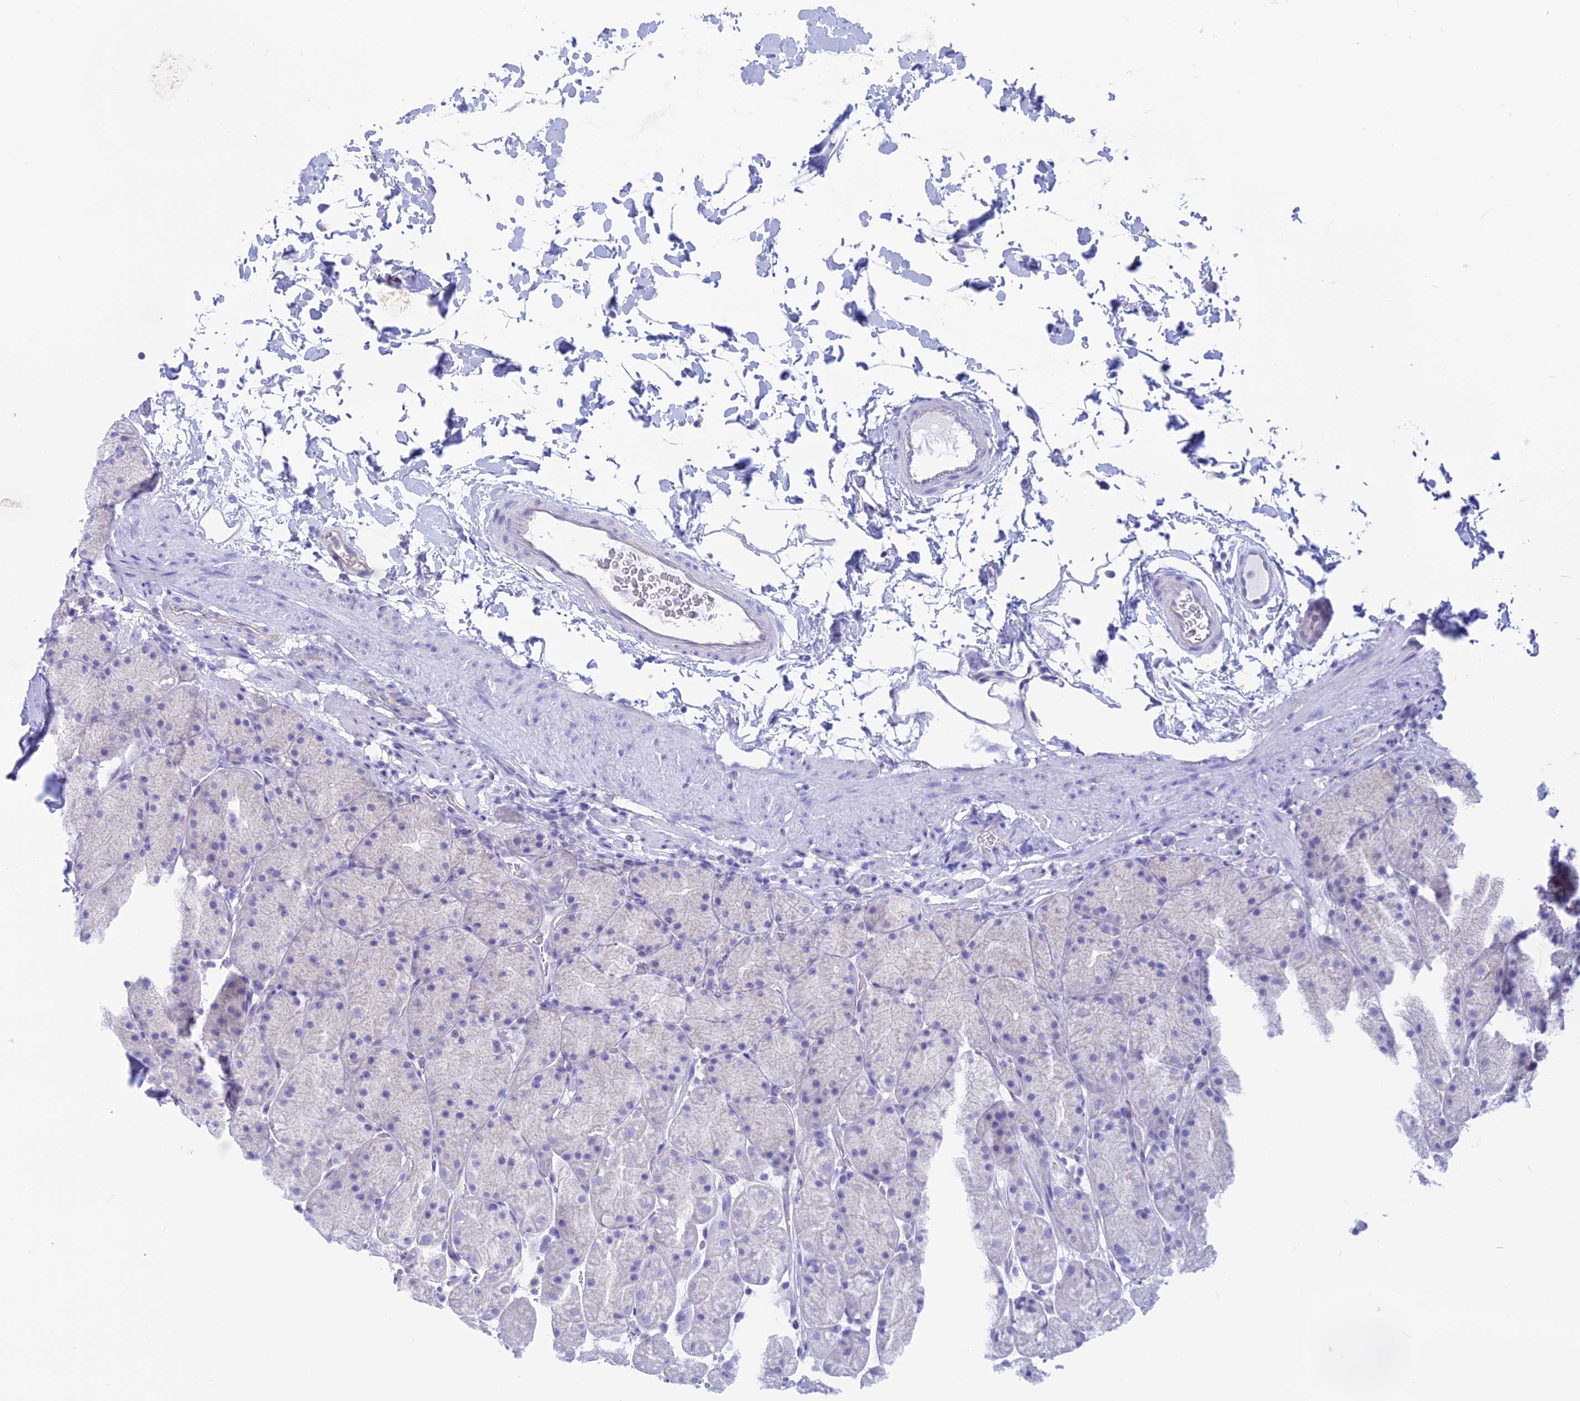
{"staining": {"intensity": "negative", "quantity": "none", "location": "none"}, "tissue": "stomach", "cell_type": "Glandular cells", "image_type": "normal", "snomed": [{"axis": "morphology", "description": "Normal tissue, NOS"}, {"axis": "topography", "description": "Stomach, upper"}, {"axis": "topography", "description": "Stomach, lower"}], "caption": "Immunohistochemistry (IHC) micrograph of normal stomach: human stomach stained with DAB exhibits no significant protein positivity in glandular cells.", "gene": "GNGT2", "patient": {"sex": "male", "age": 67}}